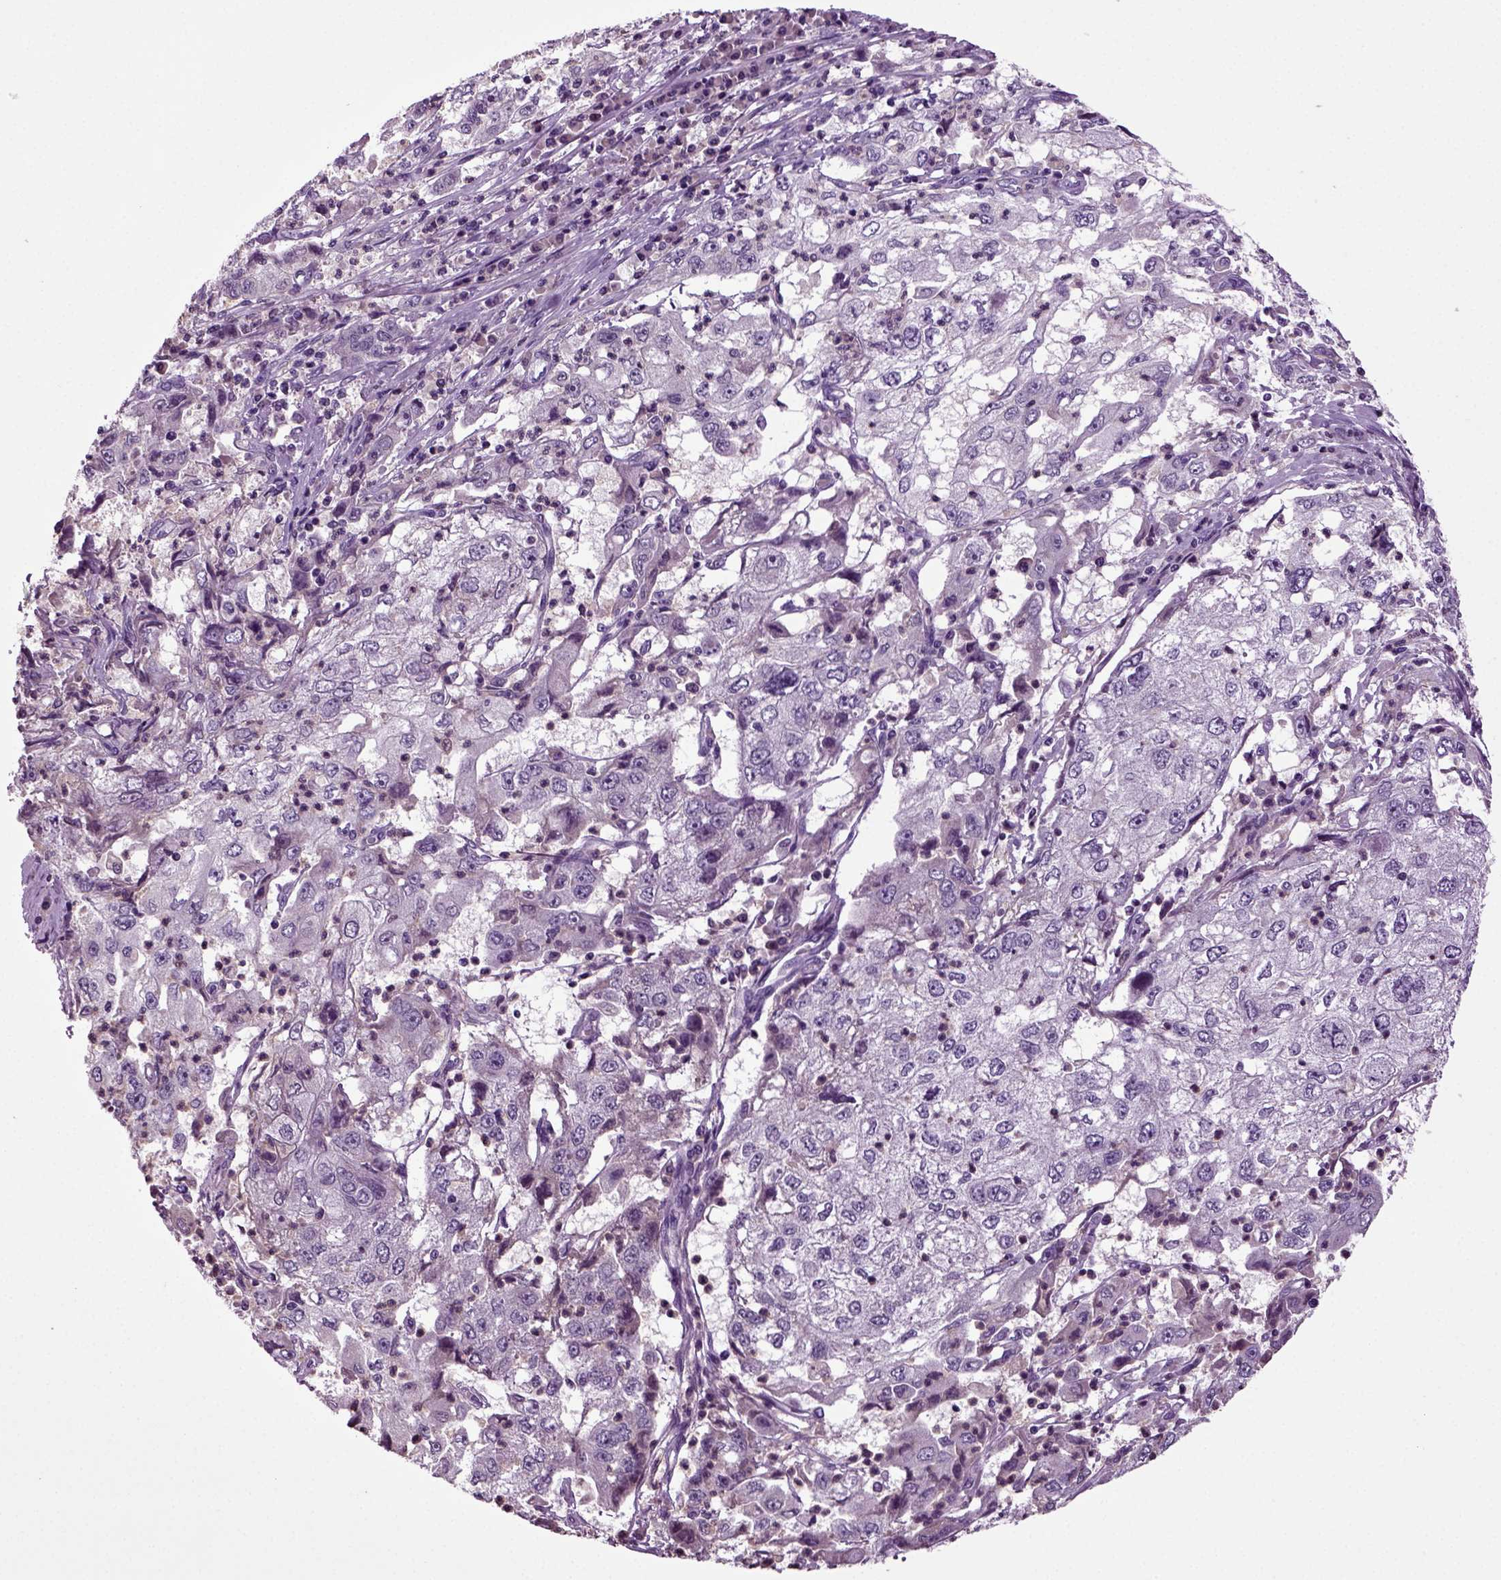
{"staining": {"intensity": "negative", "quantity": "none", "location": "none"}, "tissue": "cervical cancer", "cell_type": "Tumor cells", "image_type": "cancer", "snomed": [{"axis": "morphology", "description": "Squamous cell carcinoma, NOS"}, {"axis": "topography", "description": "Cervix"}], "caption": "IHC micrograph of cervical cancer (squamous cell carcinoma) stained for a protein (brown), which displays no positivity in tumor cells. (DAB immunohistochemistry (IHC), high magnification).", "gene": "FGF11", "patient": {"sex": "female", "age": 36}}